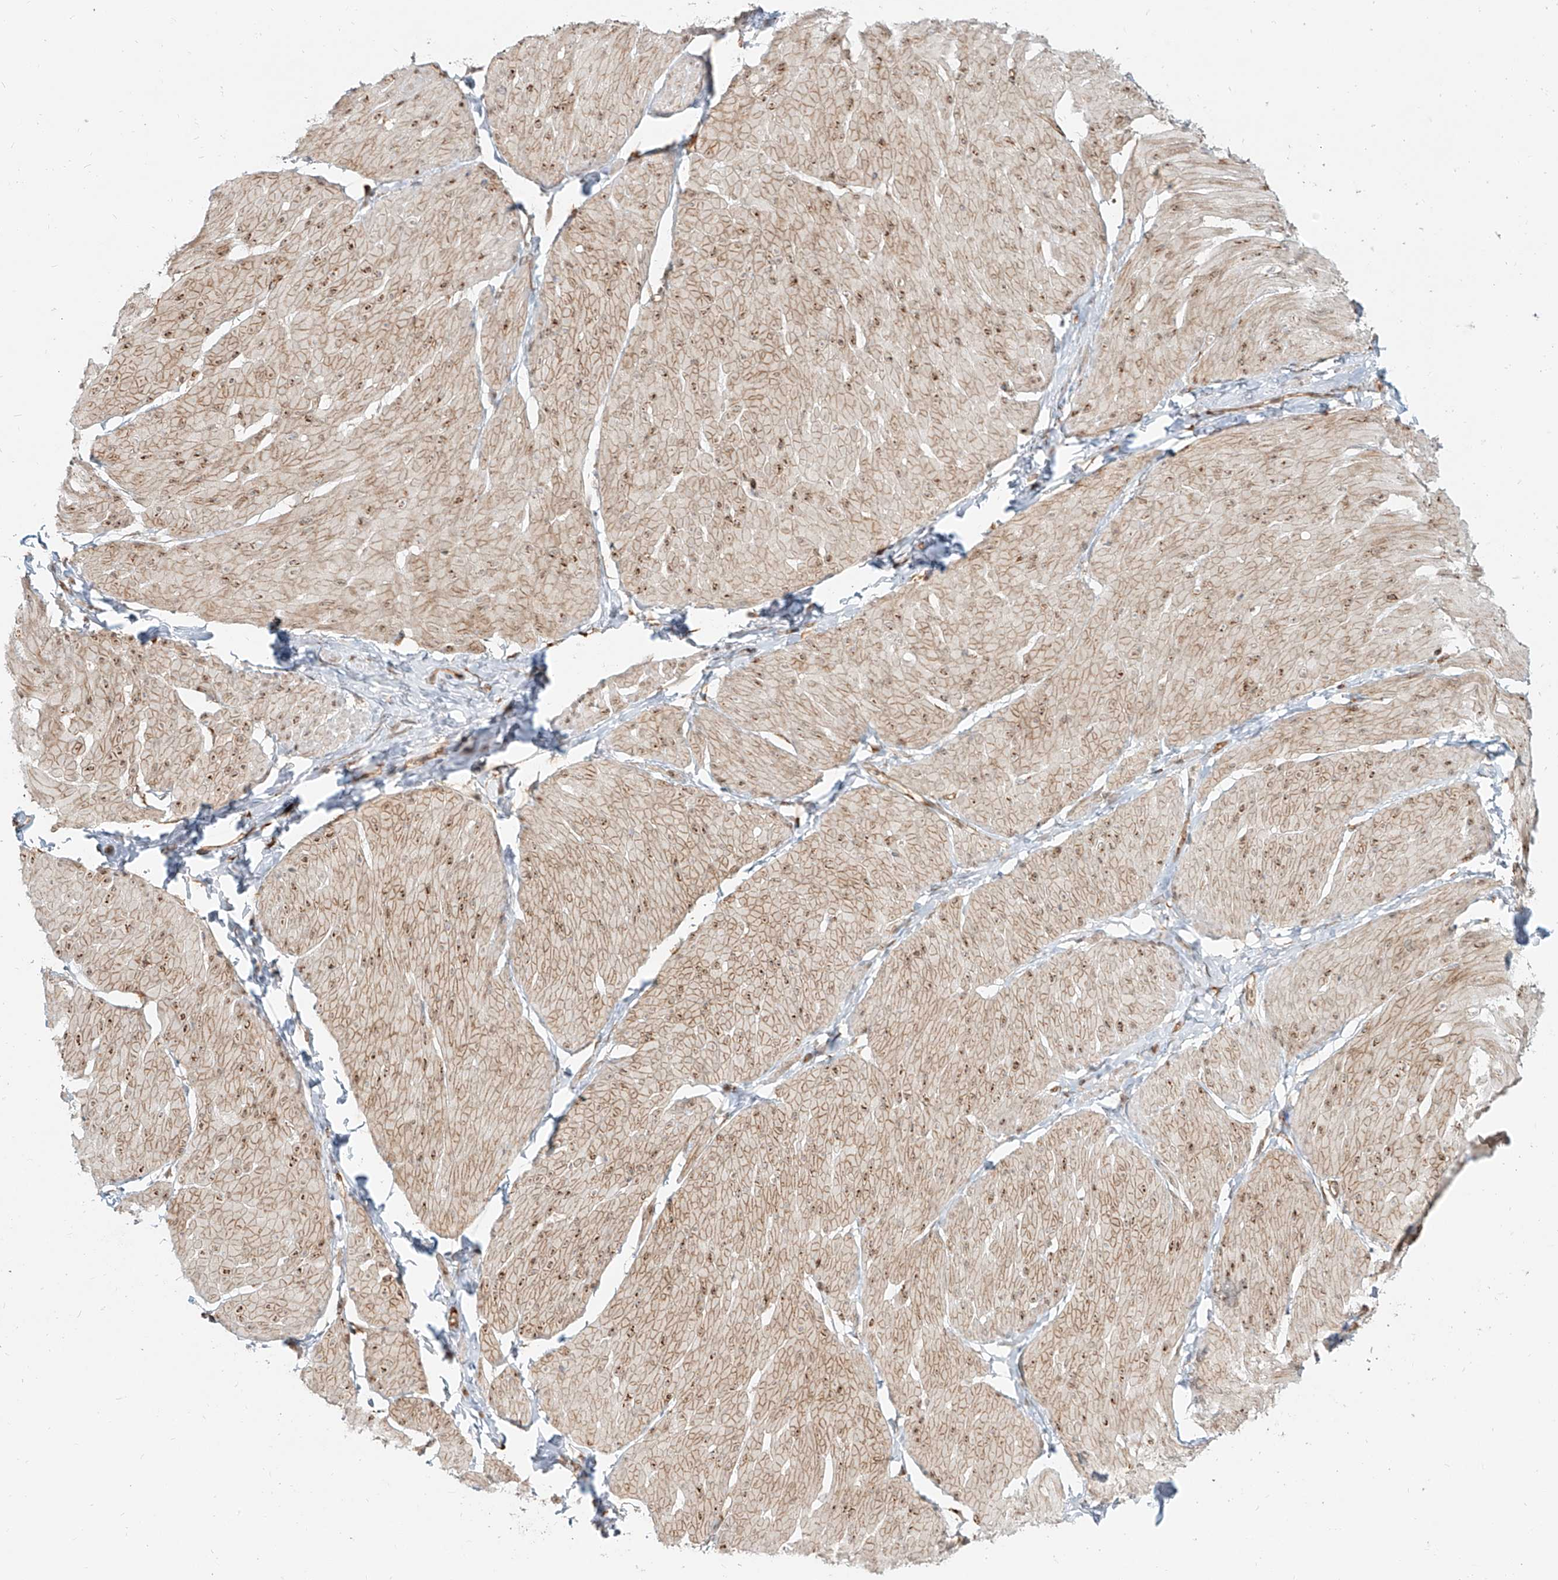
{"staining": {"intensity": "moderate", "quantity": ">75%", "location": "cytoplasmic/membranous"}, "tissue": "smooth muscle", "cell_type": "Smooth muscle cells", "image_type": "normal", "snomed": [{"axis": "morphology", "description": "Urothelial carcinoma, High grade"}, {"axis": "topography", "description": "Urinary bladder"}], "caption": "Immunohistochemical staining of benign human smooth muscle shows >75% levels of moderate cytoplasmic/membranous protein staining in approximately >75% of smooth muscle cells. (Stains: DAB (3,3'-diaminobenzidine) in brown, nuclei in blue, Microscopy: brightfield microscopy at high magnification).", "gene": "UBE2K", "patient": {"sex": "male", "age": 46}}